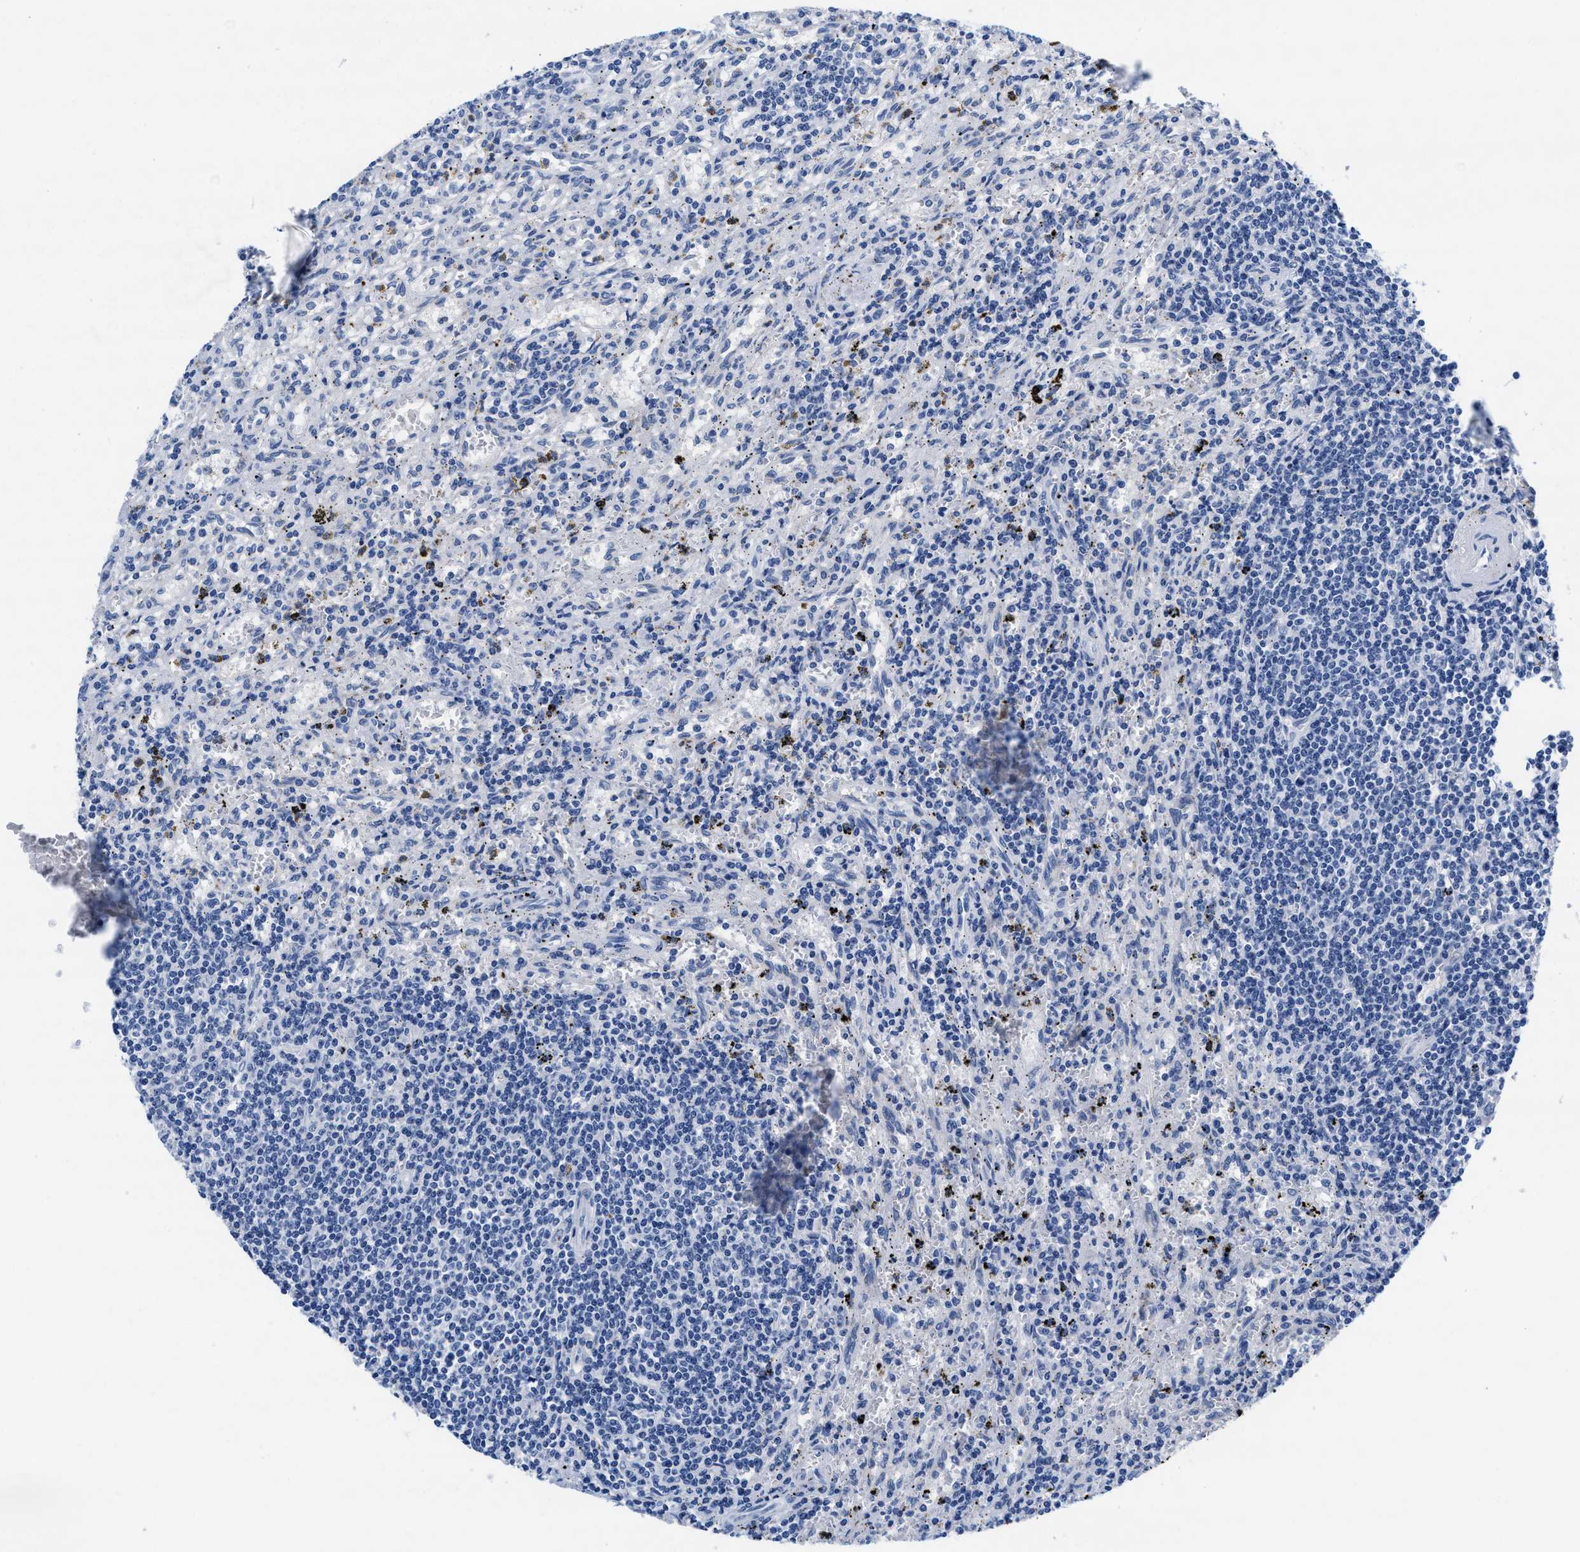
{"staining": {"intensity": "negative", "quantity": "none", "location": "none"}, "tissue": "lymphoma", "cell_type": "Tumor cells", "image_type": "cancer", "snomed": [{"axis": "morphology", "description": "Malignant lymphoma, non-Hodgkin's type, Low grade"}, {"axis": "topography", "description": "Spleen"}], "caption": "DAB immunohistochemical staining of human low-grade malignant lymphoma, non-Hodgkin's type demonstrates no significant expression in tumor cells.", "gene": "TTC3", "patient": {"sex": "male", "age": 76}}